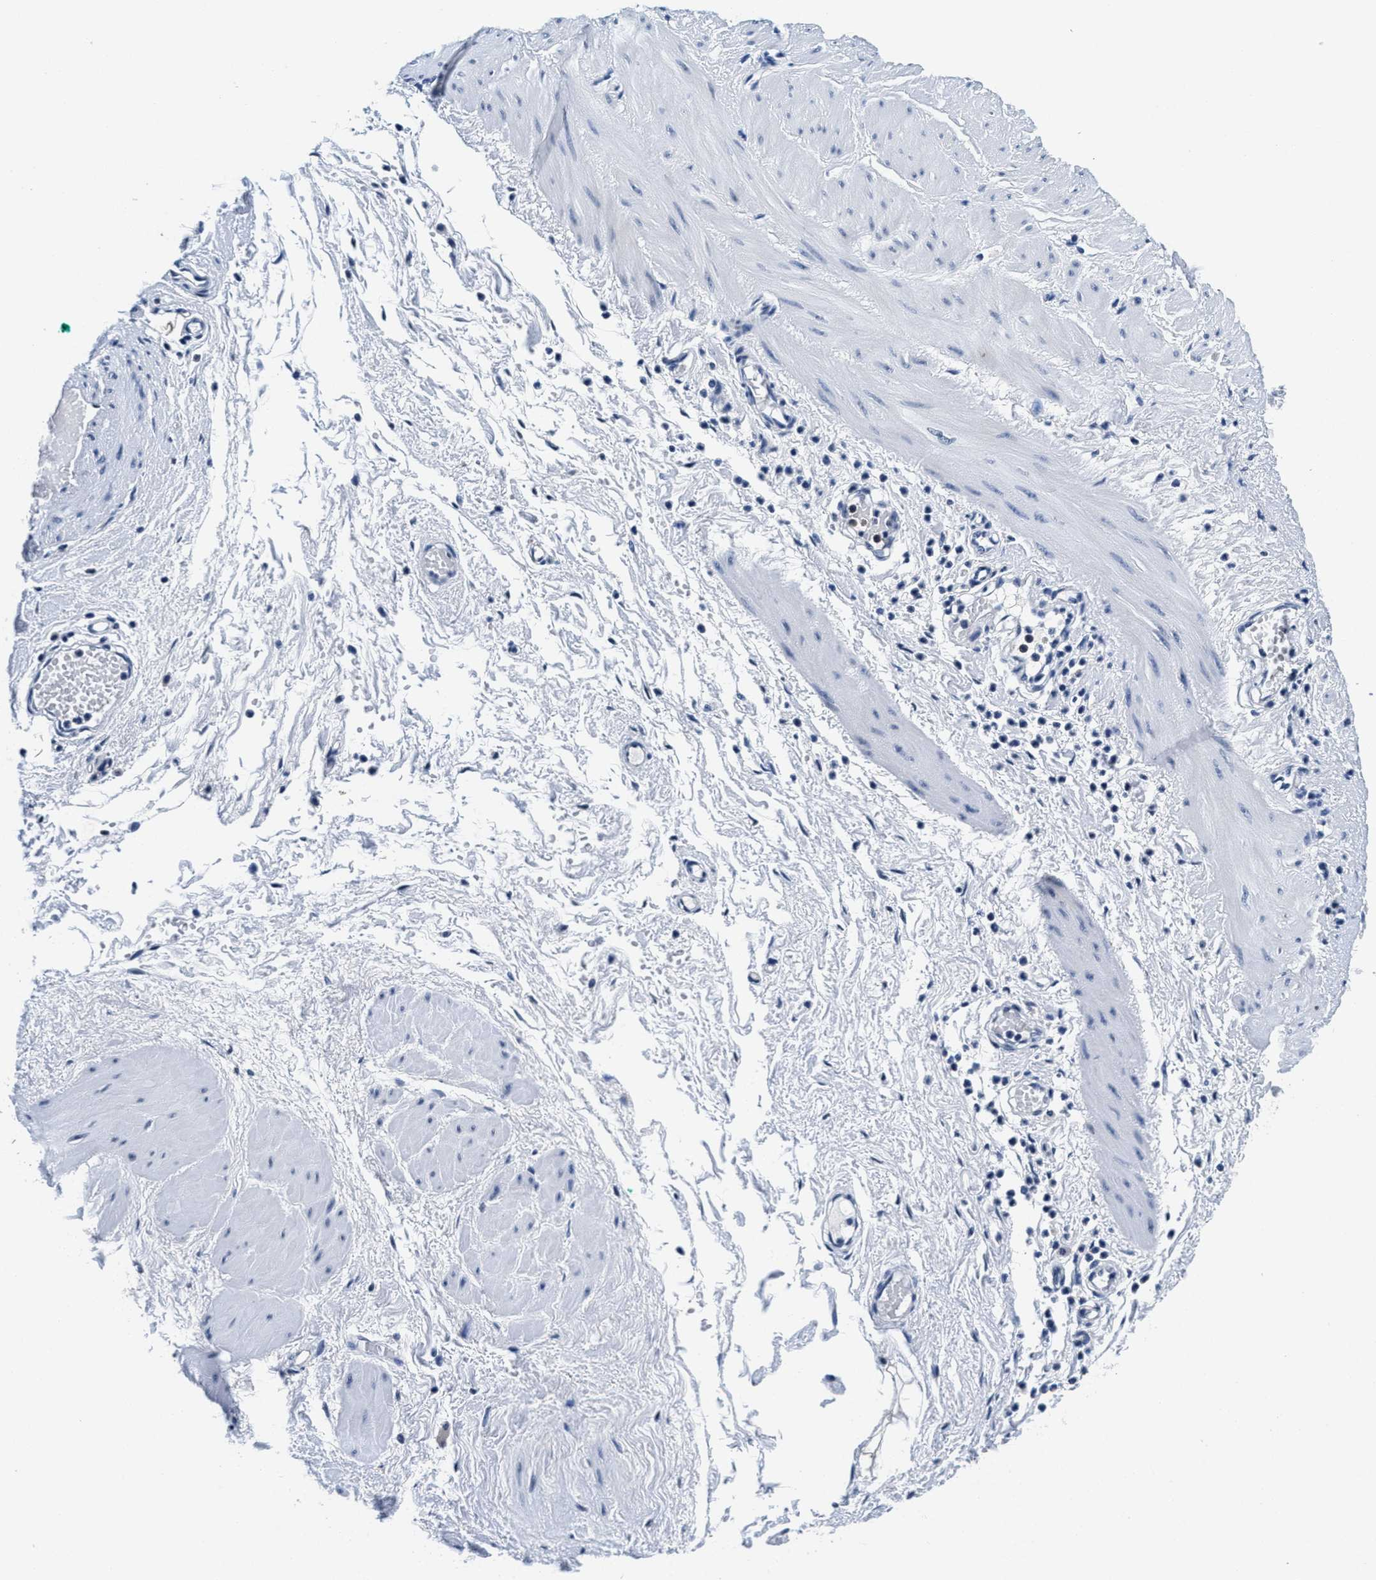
{"staining": {"intensity": "negative", "quantity": "none", "location": "none"}, "tissue": "adipose tissue", "cell_type": "Adipocytes", "image_type": "normal", "snomed": [{"axis": "morphology", "description": "Normal tissue, NOS"}, {"axis": "topography", "description": "Soft tissue"}, {"axis": "topography", "description": "Vascular tissue"}], "caption": "A micrograph of human adipose tissue is negative for staining in adipocytes. (Immunohistochemistry, brightfield microscopy, high magnification).", "gene": "HS3ST2", "patient": {"sex": "female", "age": 35}}